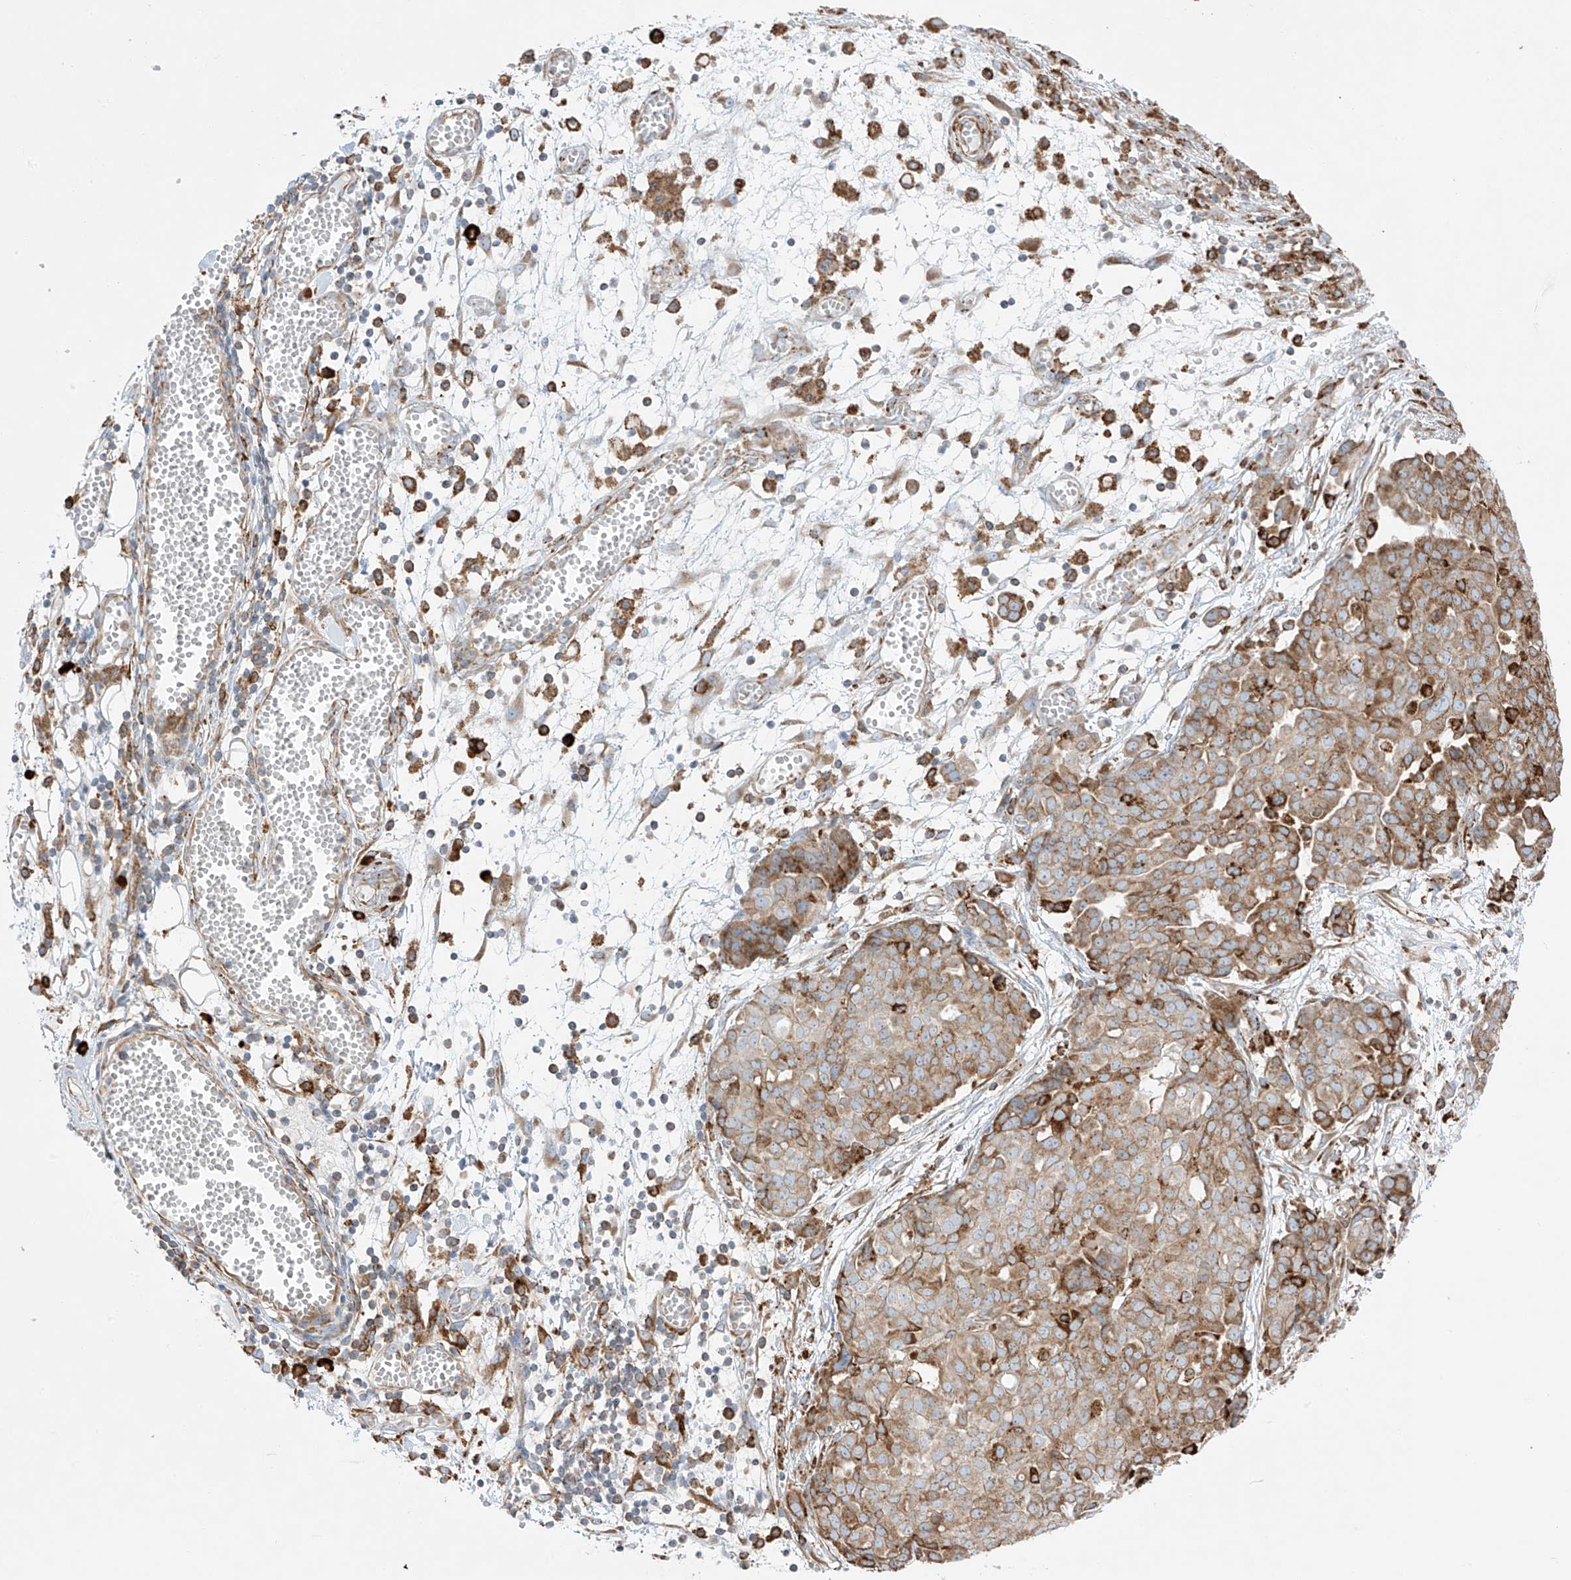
{"staining": {"intensity": "moderate", "quantity": "25%-75%", "location": "cytoplasmic/membranous"}, "tissue": "ovarian cancer", "cell_type": "Tumor cells", "image_type": "cancer", "snomed": [{"axis": "morphology", "description": "Cystadenocarcinoma, serous, NOS"}, {"axis": "topography", "description": "Soft tissue"}, {"axis": "topography", "description": "Ovary"}], "caption": "Brown immunohistochemical staining in ovarian serous cystadenocarcinoma demonstrates moderate cytoplasmic/membranous staining in approximately 25%-75% of tumor cells. (IHC, brightfield microscopy, high magnification).", "gene": "MX1", "patient": {"sex": "female", "age": 57}}